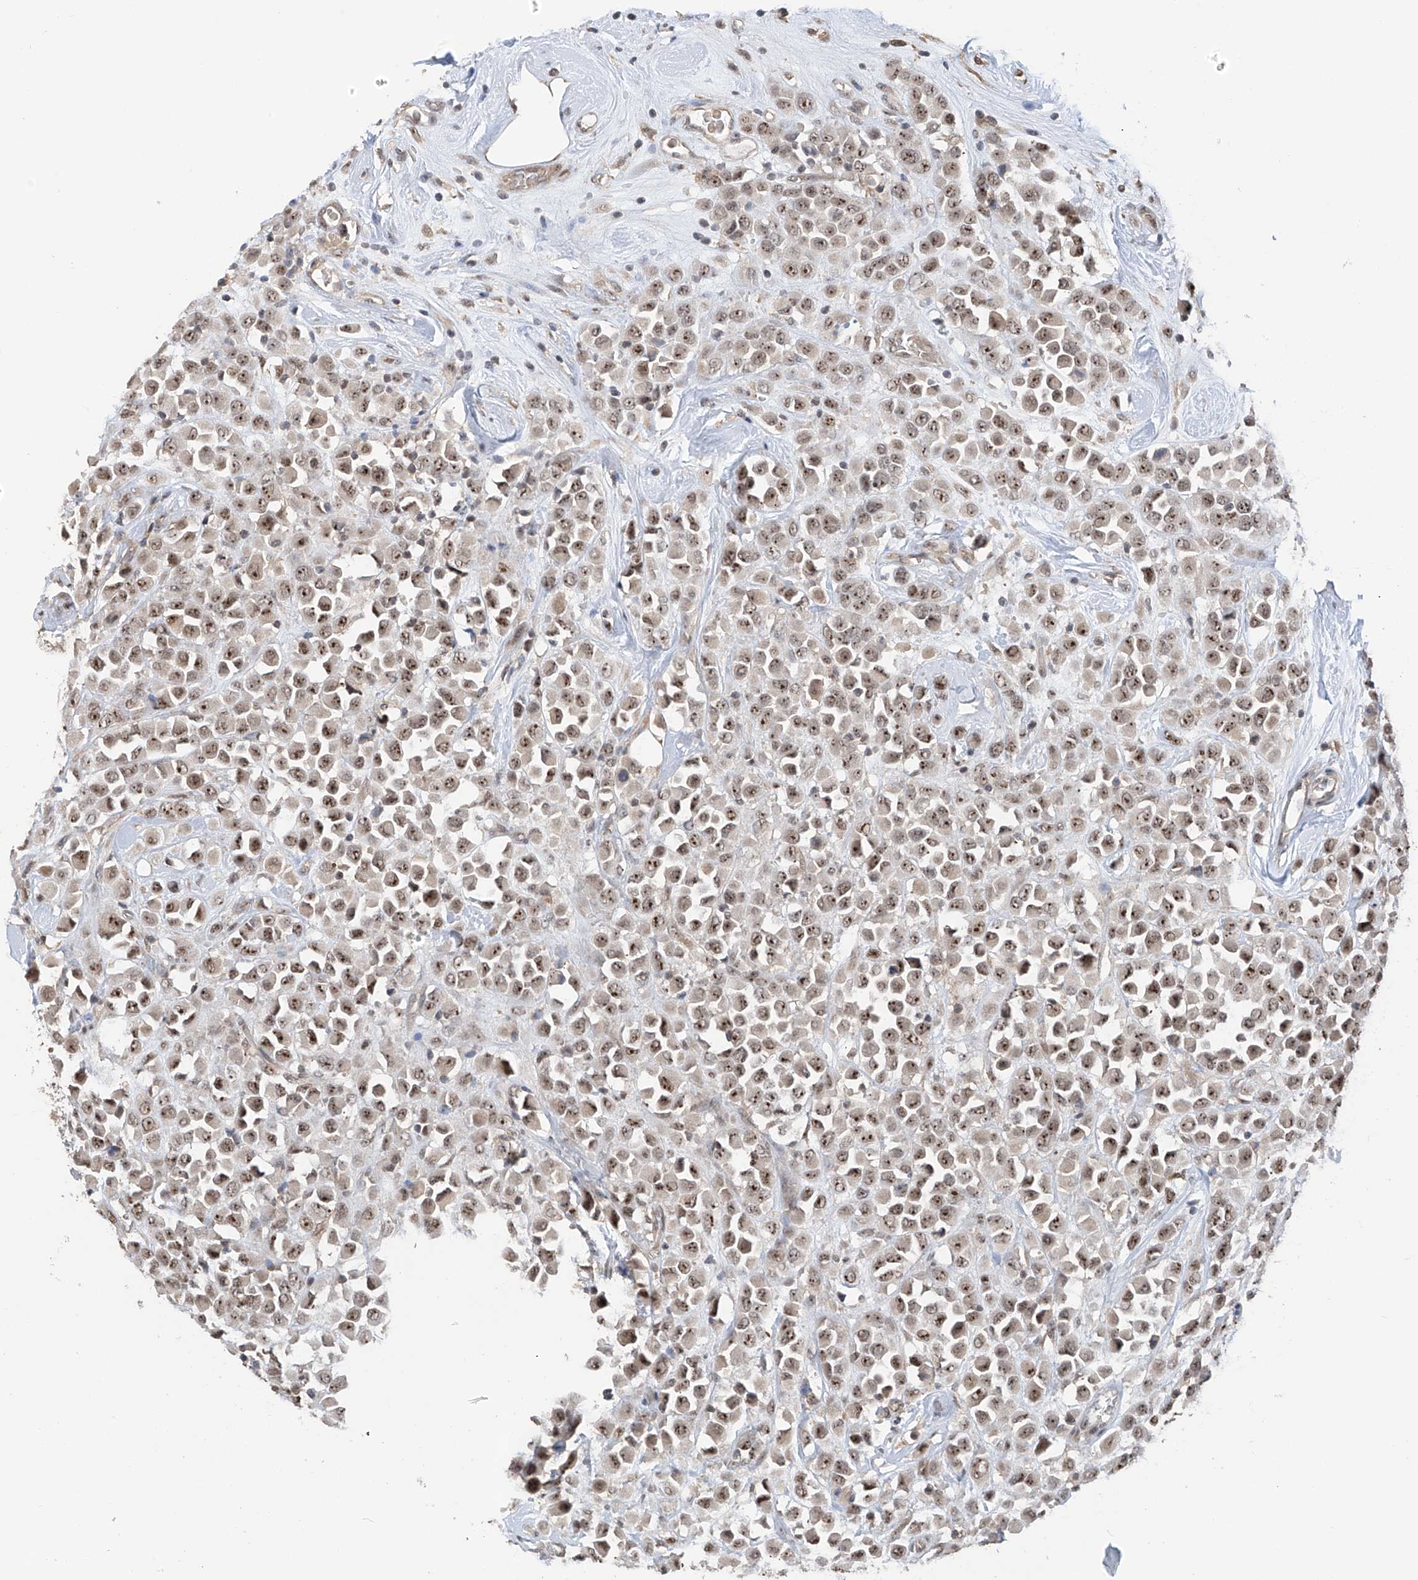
{"staining": {"intensity": "moderate", "quantity": ">75%", "location": "nuclear"}, "tissue": "breast cancer", "cell_type": "Tumor cells", "image_type": "cancer", "snomed": [{"axis": "morphology", "description": "Duct carcinoma"}, {"axis": "topography", "description": "Breast"}], "caption": "IHC staining of breast intraductal carcinoma, which reveals medium levels of moderate nuclear positivity in about >75% of tumor cells indicating moderate nuclear protein expression. The staining was performed using DAB (brown) for protein detection and nuclei were counterstained in hematoxylin (blue).", "gene": "C1orf131", "patient": {"sex": "female", "age": 61}}